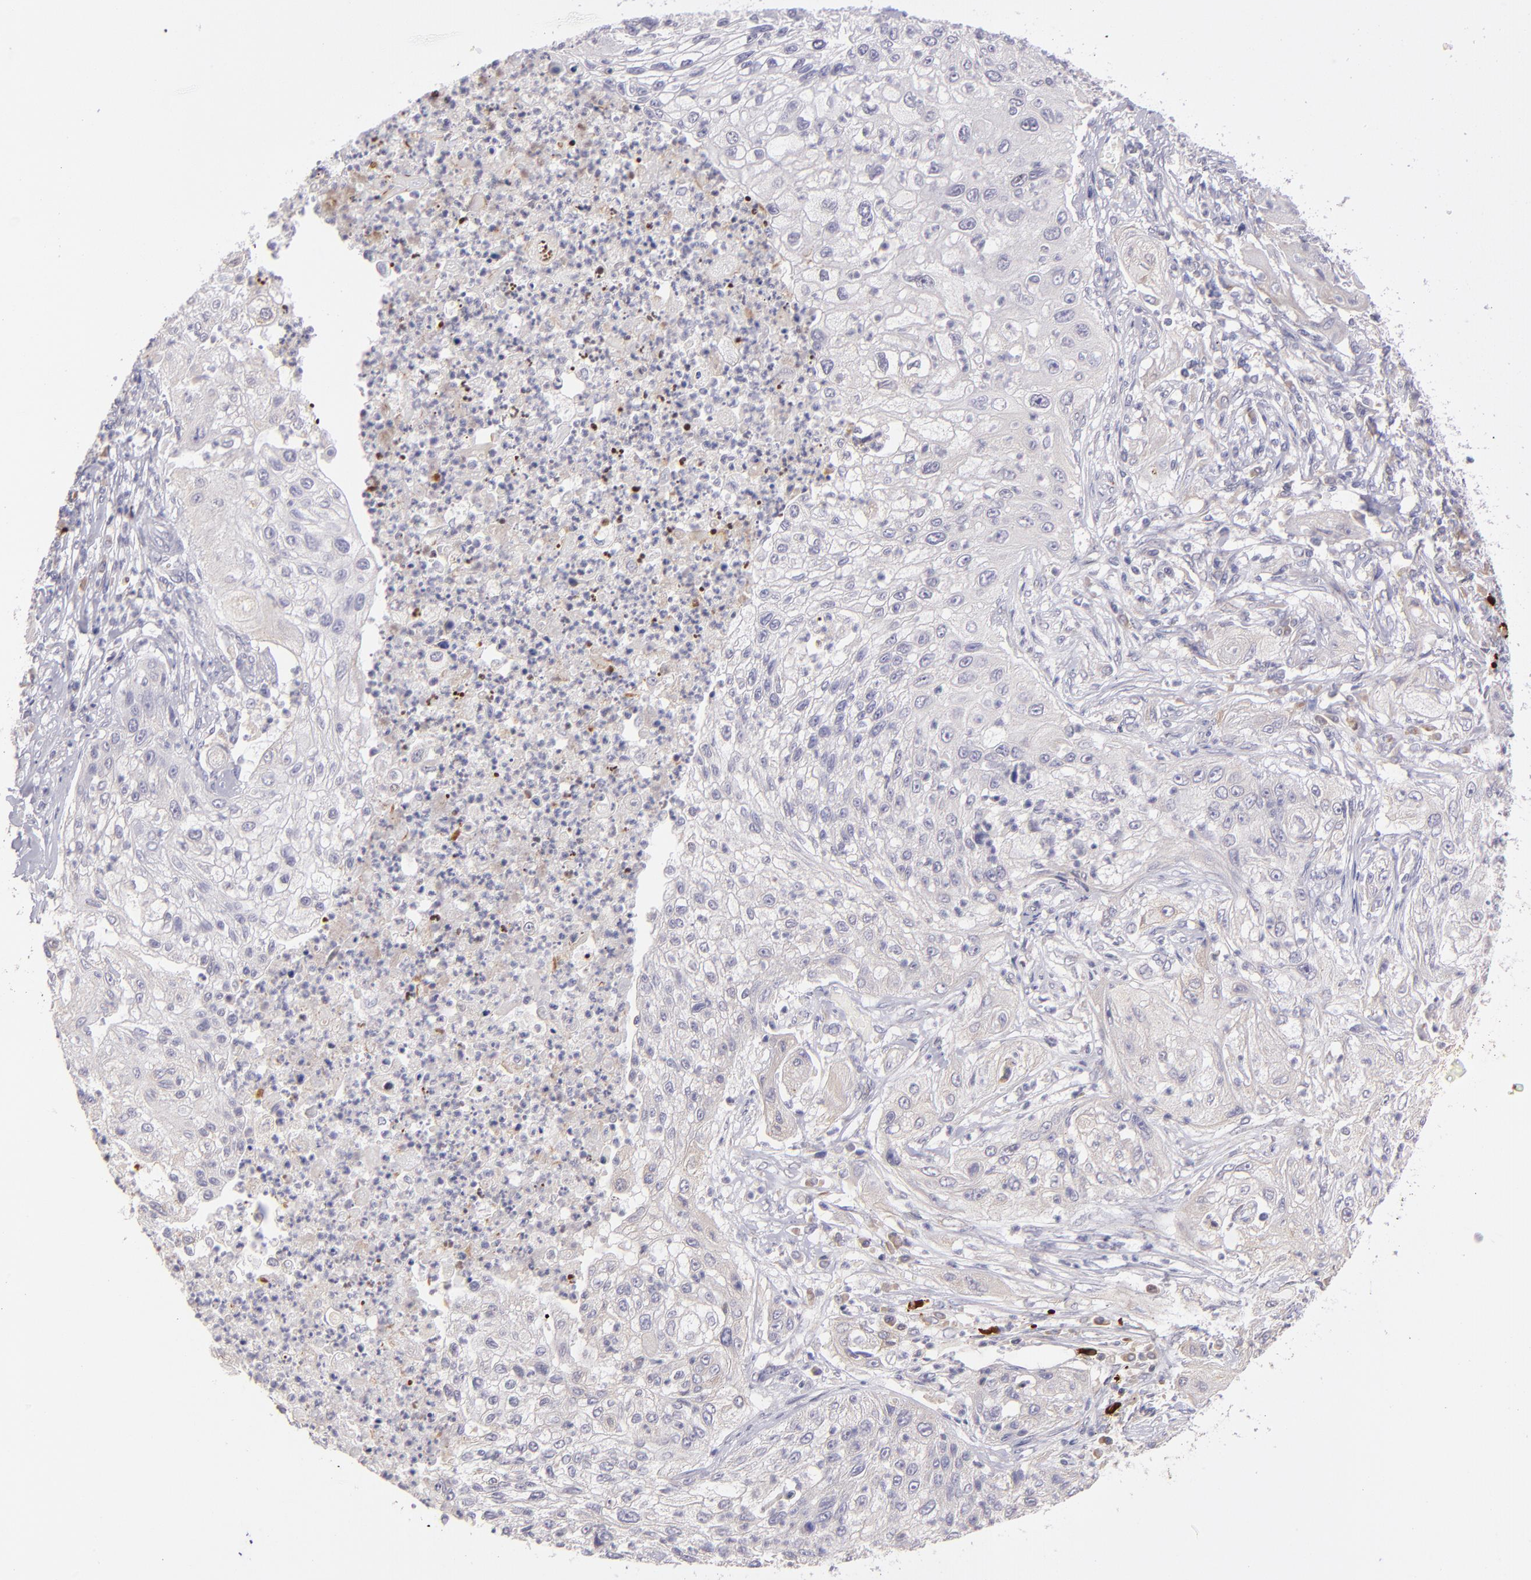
{"staining": {"intensity": "negative", "quantity": "none", "location": "none"}, "tissue": "lung cancer", "cell_type": "Tumor cells", "image_type": "cancer", "snomed": [{"axis": "morphology", "description": "Inflammation, NOS"}, {"axis": "morphology", "description": "Squamous cell carcinoma, NOS"}, {"axis": "topography", "description": "Lymph node"}, {"axis": "topography", "description": "Soft tissue"}, {"axis": "topography", "description": "Lung"}], "caption": "Immunohistochemical staining of human squamous cell carcinoma (lung) displays no significant positivity in tumor cells. The staining is performed using DAB (3,3'-diaminobenzidine) brown chromogen with nuclei counter-stained in using hematoxylin.", "gene": "TRAF3", "patient": {"sex": "male", "age": 66}}